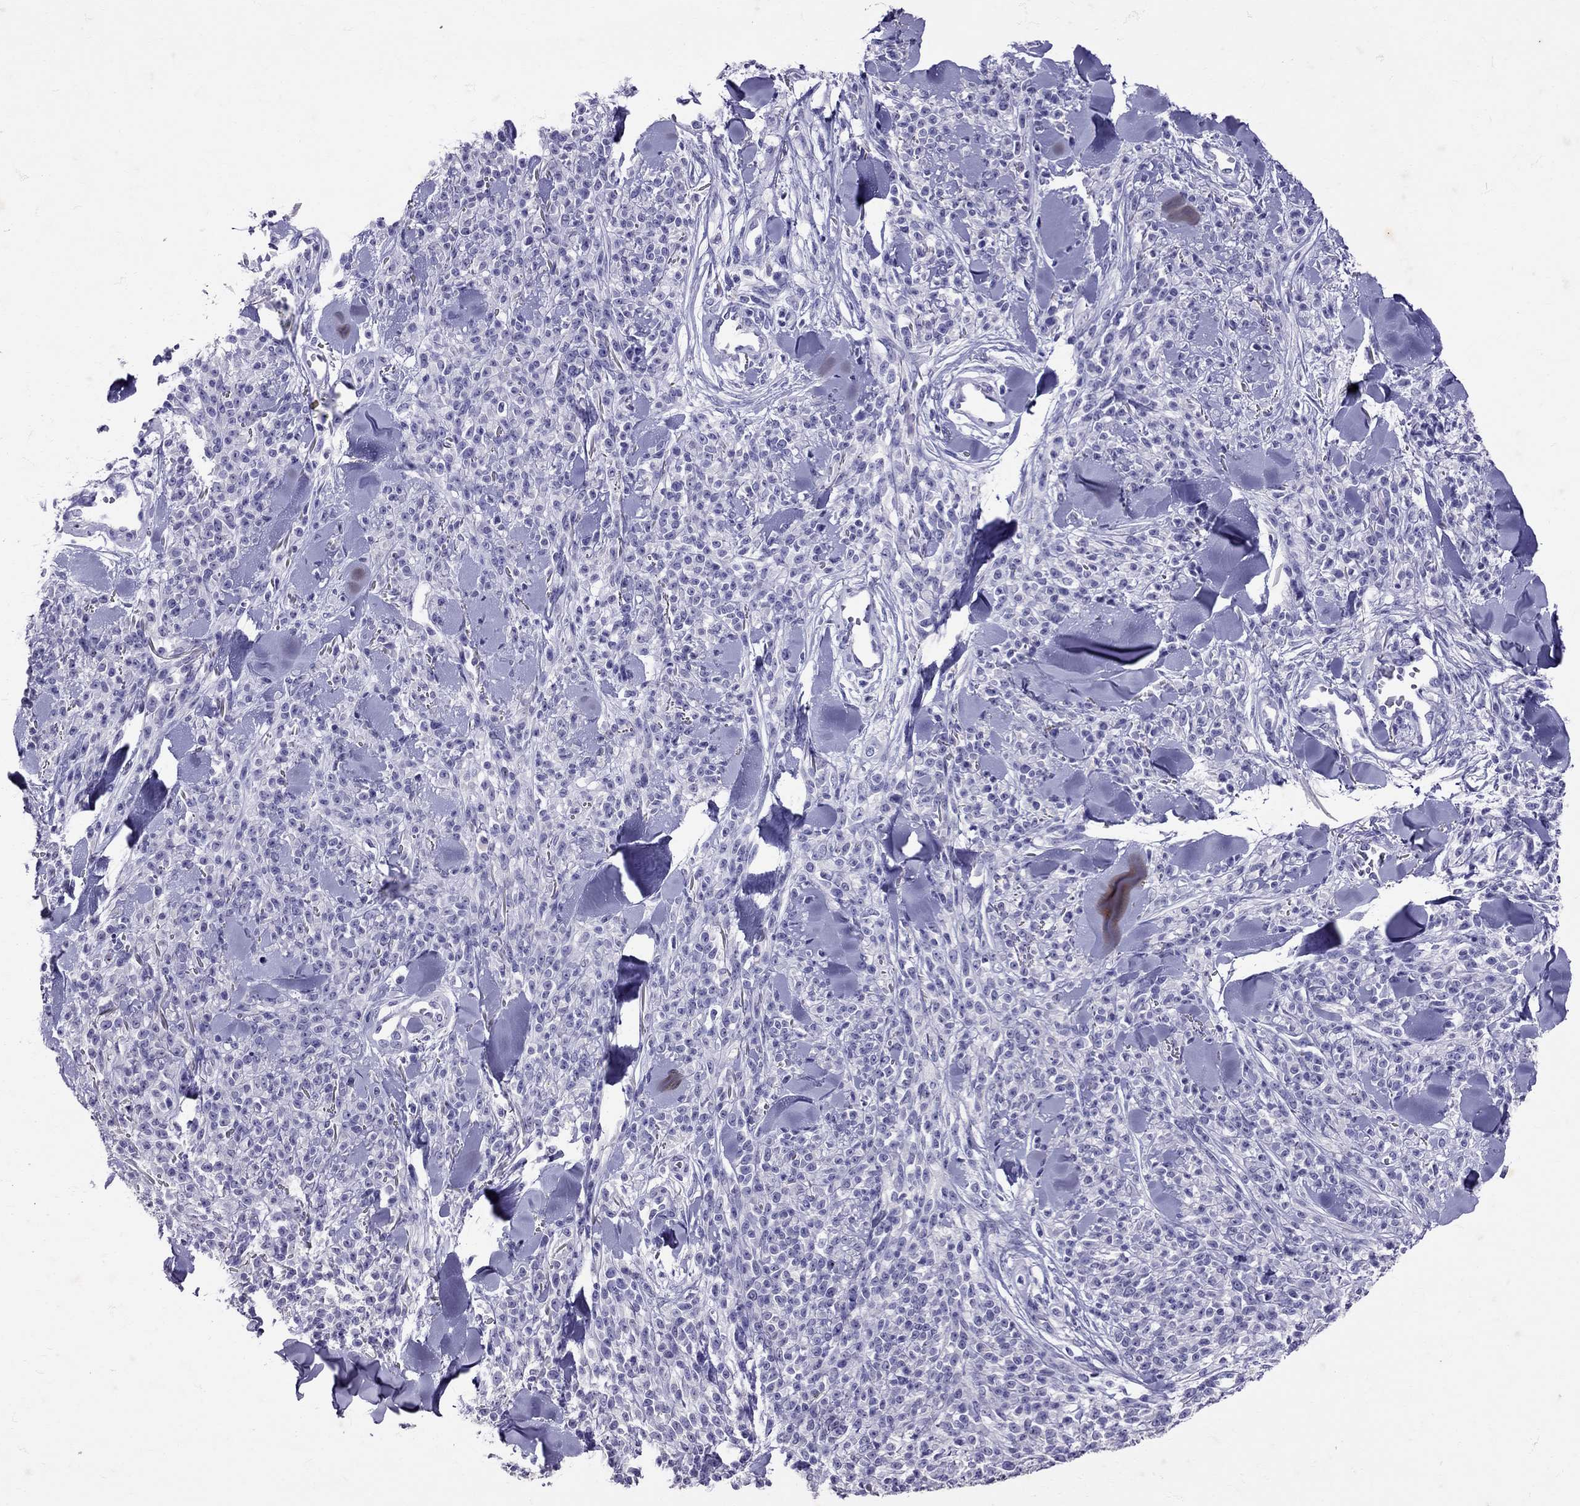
{"staining": {"intensity": "negative", "quantity": "none", "location": "none"}, "tissue": "melanoma", "cell_type": "Tumor cells", "image_type": "cancer", "snomed": [{"axis": "morphology", "description": "Malignant melanoma, NOS"}, {"axis": "topography", "description": "Skin"}, {"axis": "topography", "description": "Skin of trunk"}], "caption": "Protein analysis of malignant melanoma displays no significant staining in tumor cells.", "gene": "AVP", "patient": {"sex": "male", "age": 74}}